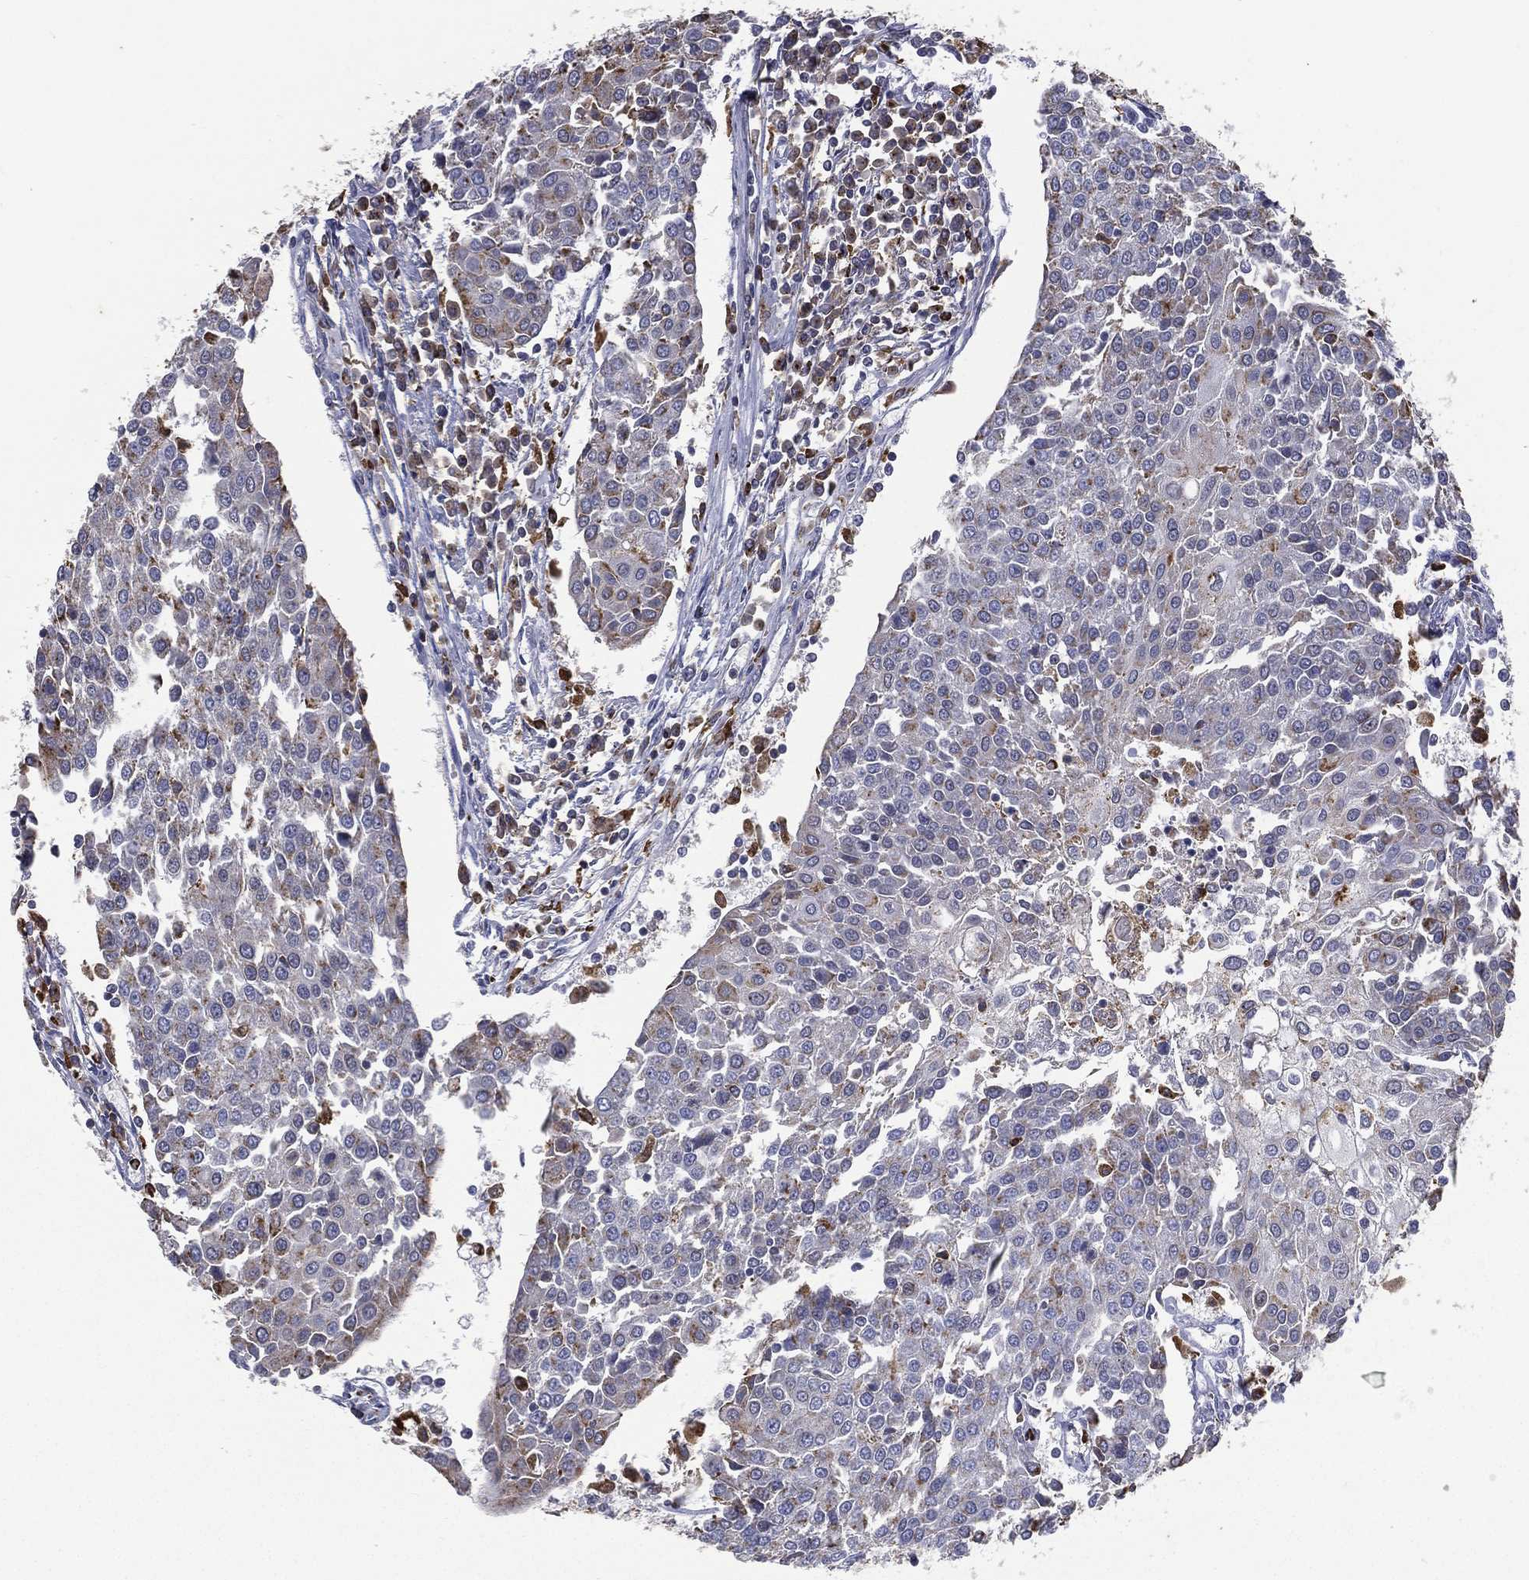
{"staining": {"intensity": "moderate", "quantity": "<25%", "location": "cytoplasmic/membranous"}, "tissue": "urothelial cancer", "cell_type": "Tumor cells", "image_type": "cancer", "snomed": [{"axis": "morphology", "description": "Urothelial carcinoma, High grade"}, {"axis": "topography", "description": "Urinary bladder"}], "caption": "DAB immunohistochemical staining of human urothelial carcinoma (high-grade) exhibits moderate cytoplasmic/membranous protein staining in about <25% of tumor cells. (Brightfield microscopy of DAB IHC at high magnification).", "gene": "EVI2B", "patient": {"sex": "female", "age": 85}}